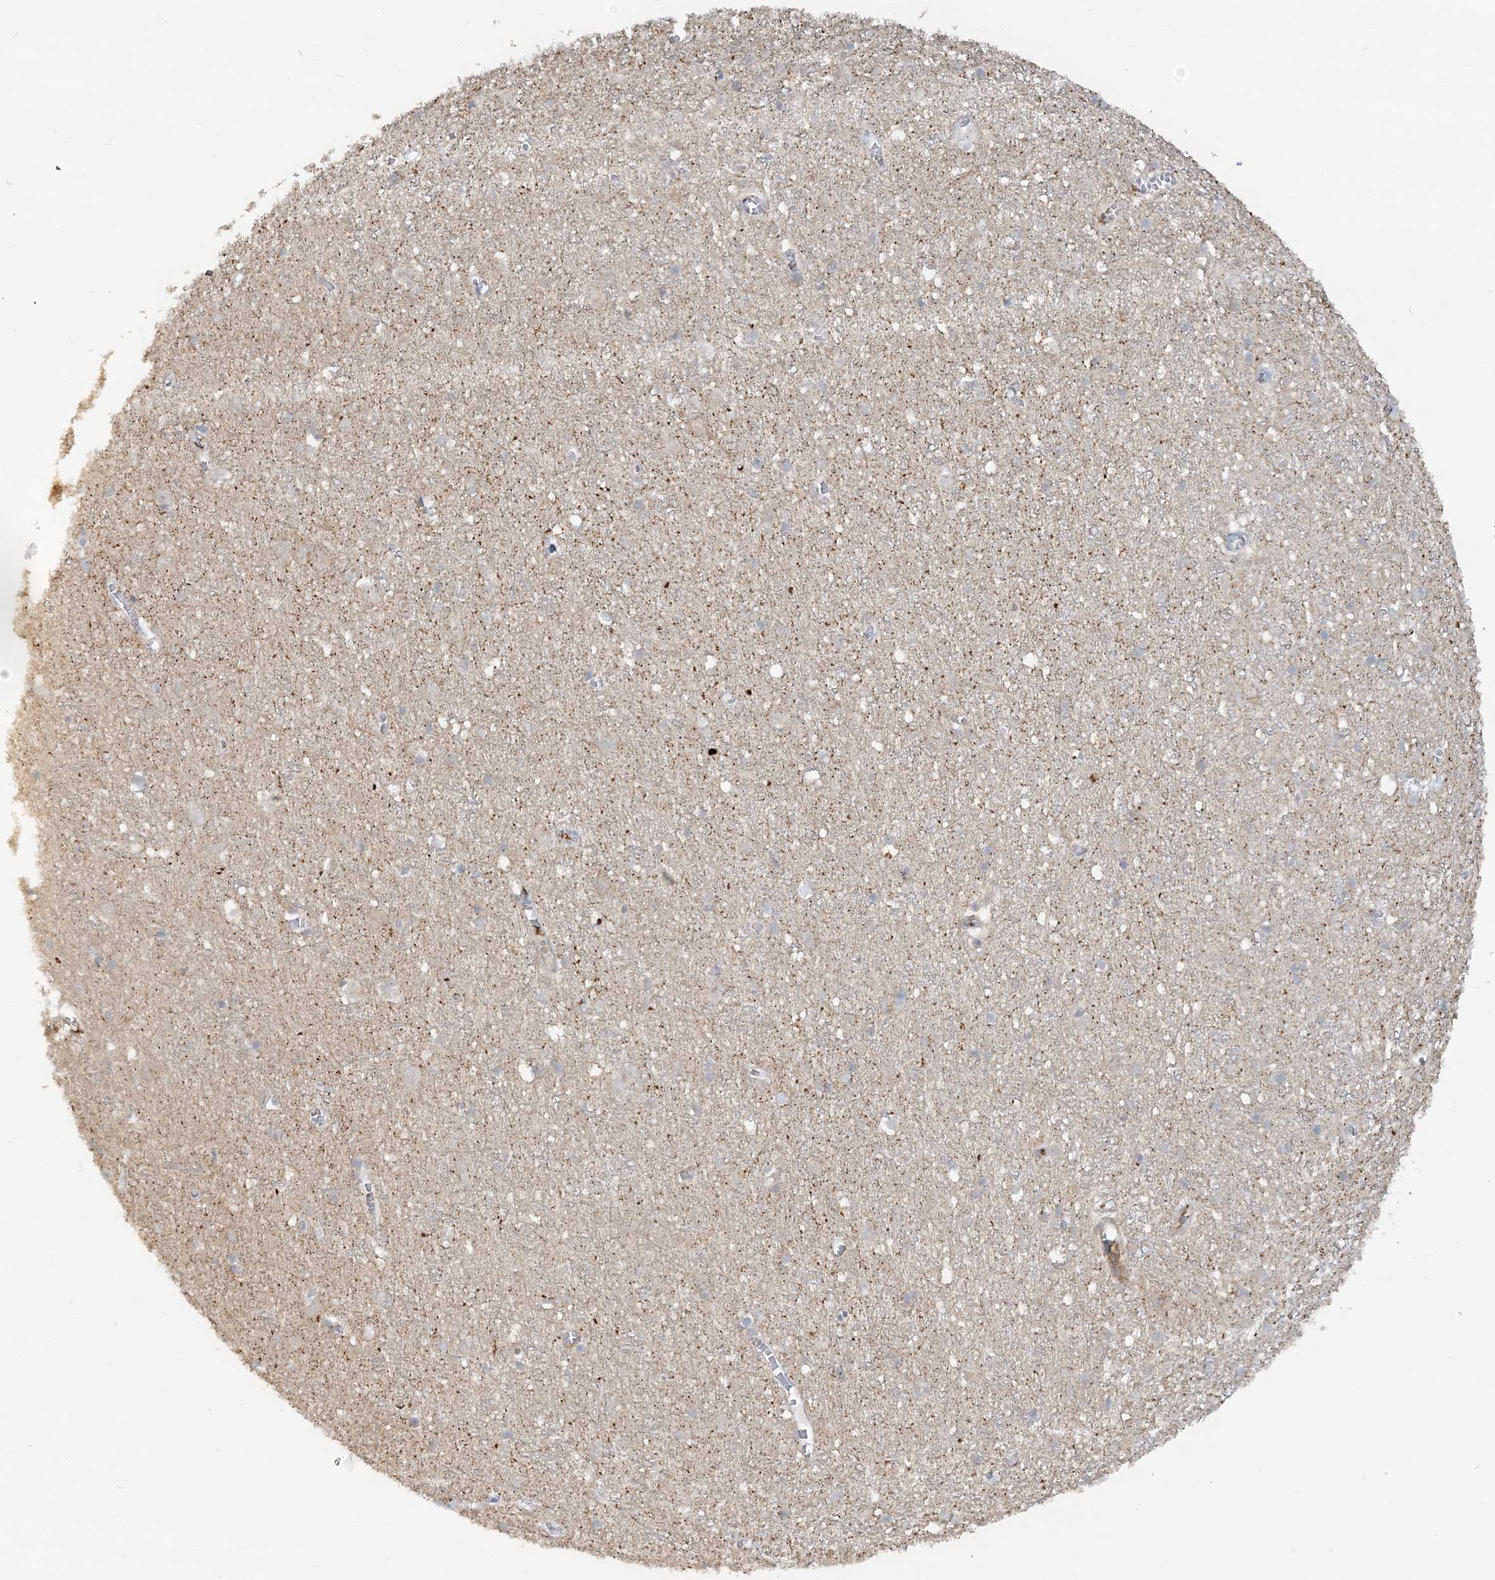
{"staining": {"intensity": "negative", "quantity": "none", "location": "none"}, "tissue": "cerebral cortex", "cell_type": "Endothelial cells", "image_type": "normal", "snomed": [{"axis": "morphology", "description": "Normal tissue, NOS"}, {"axis": "topography", "description": "Cerebral cortex"}], "caption": "DAB immunohistochemical staining of unremarkable human cerebral cortex shows no significant staining in endothelial cells.", "gene": "DSTN", "patient": {"sex": "female", "age": 64}}